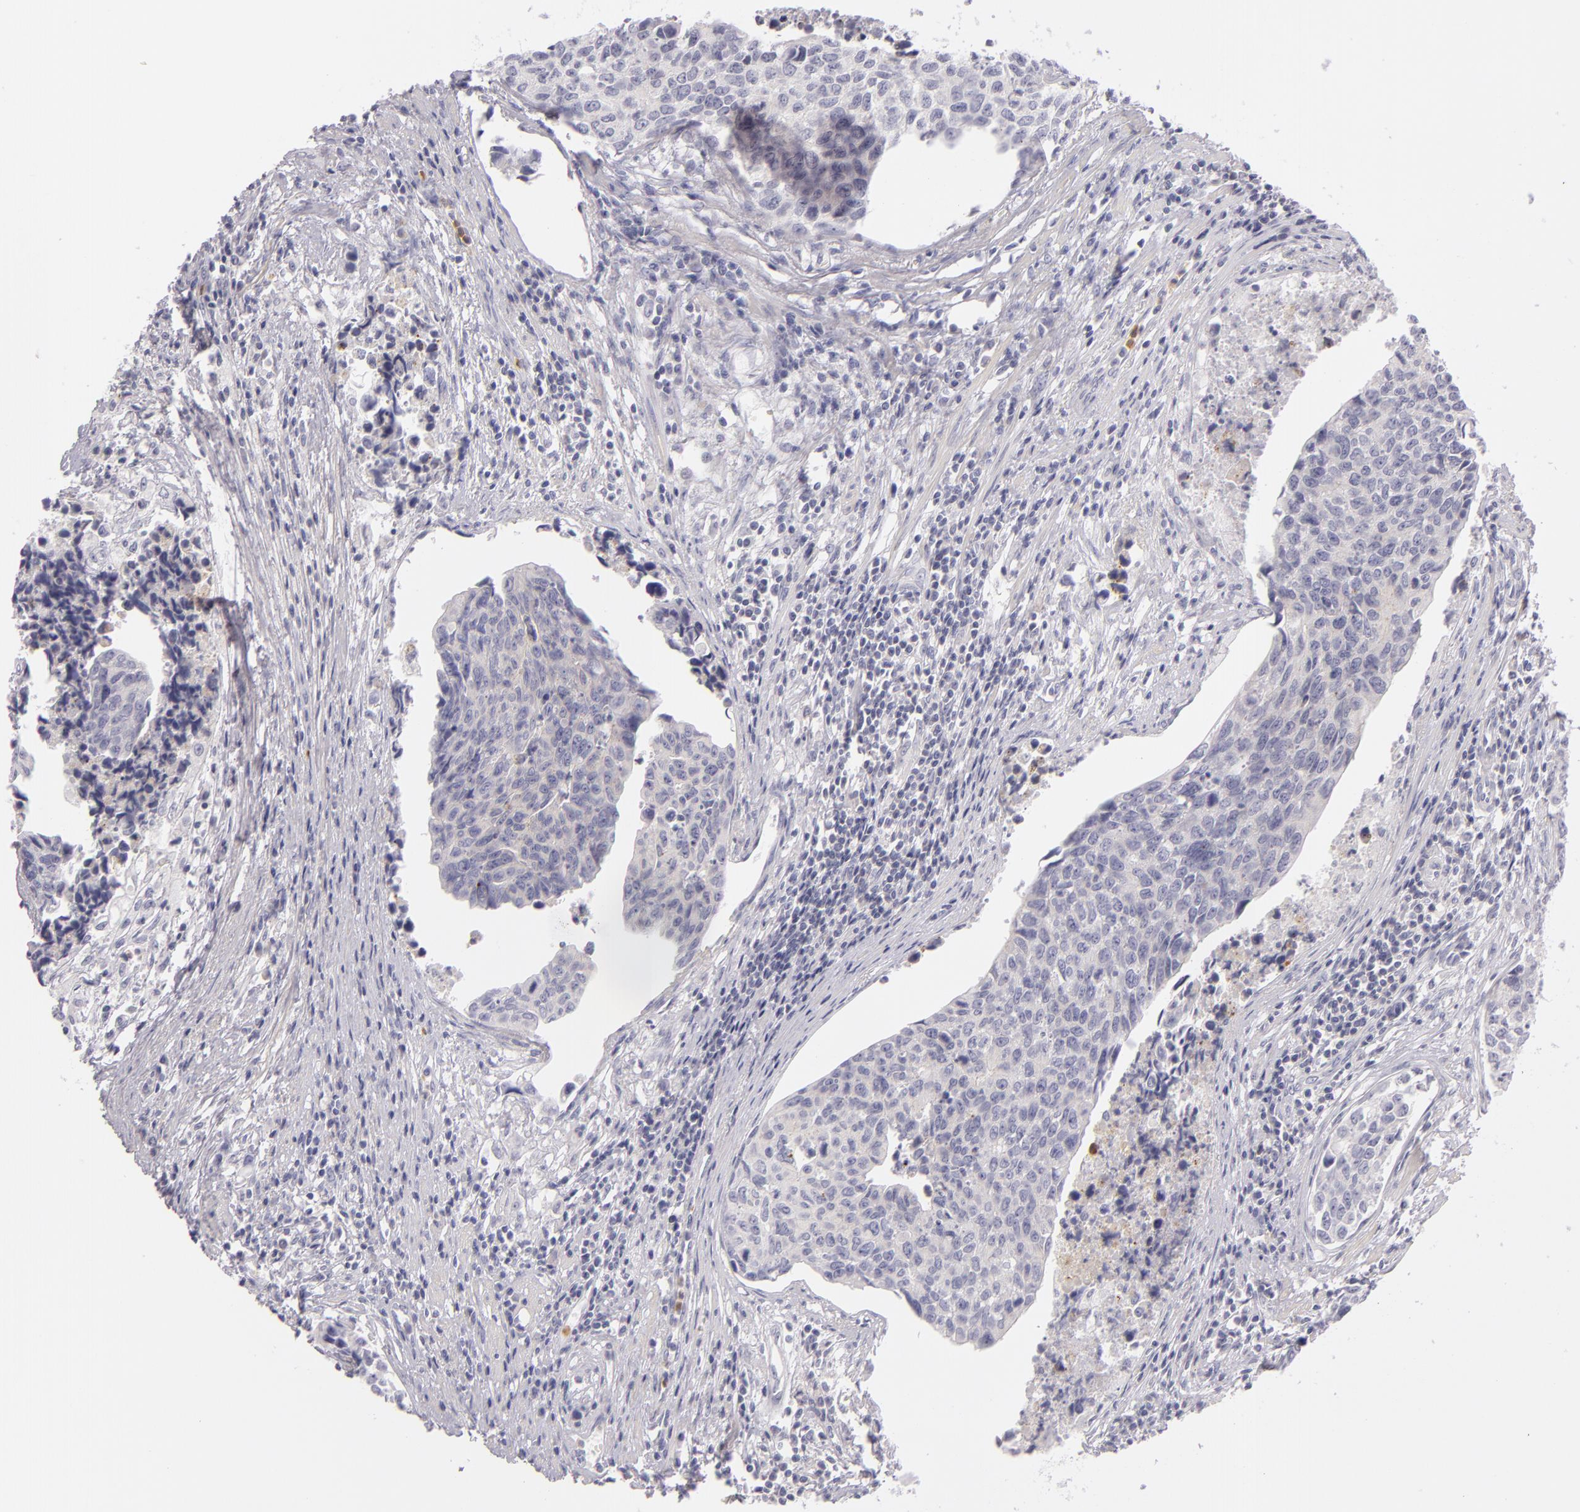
{"staining": {"intensity": "negative", "quantity": "none", "location": "none"}, "tissue": "urothelial cancer", "cell_type": "Tumor cells", "image_type": "cancer", "snomed": [{"axis": "morphology", "description": "Urothelial carcinoma, High grade"}, {"axis": "topography", "description": "Urinary bladder"}], "caption": "Urothelial cancer was stained to show a protein in brown. There is no significant staining in tumor cells.", "gene": "FAM181A", "patient": {"sex": "male", "age": 81}}